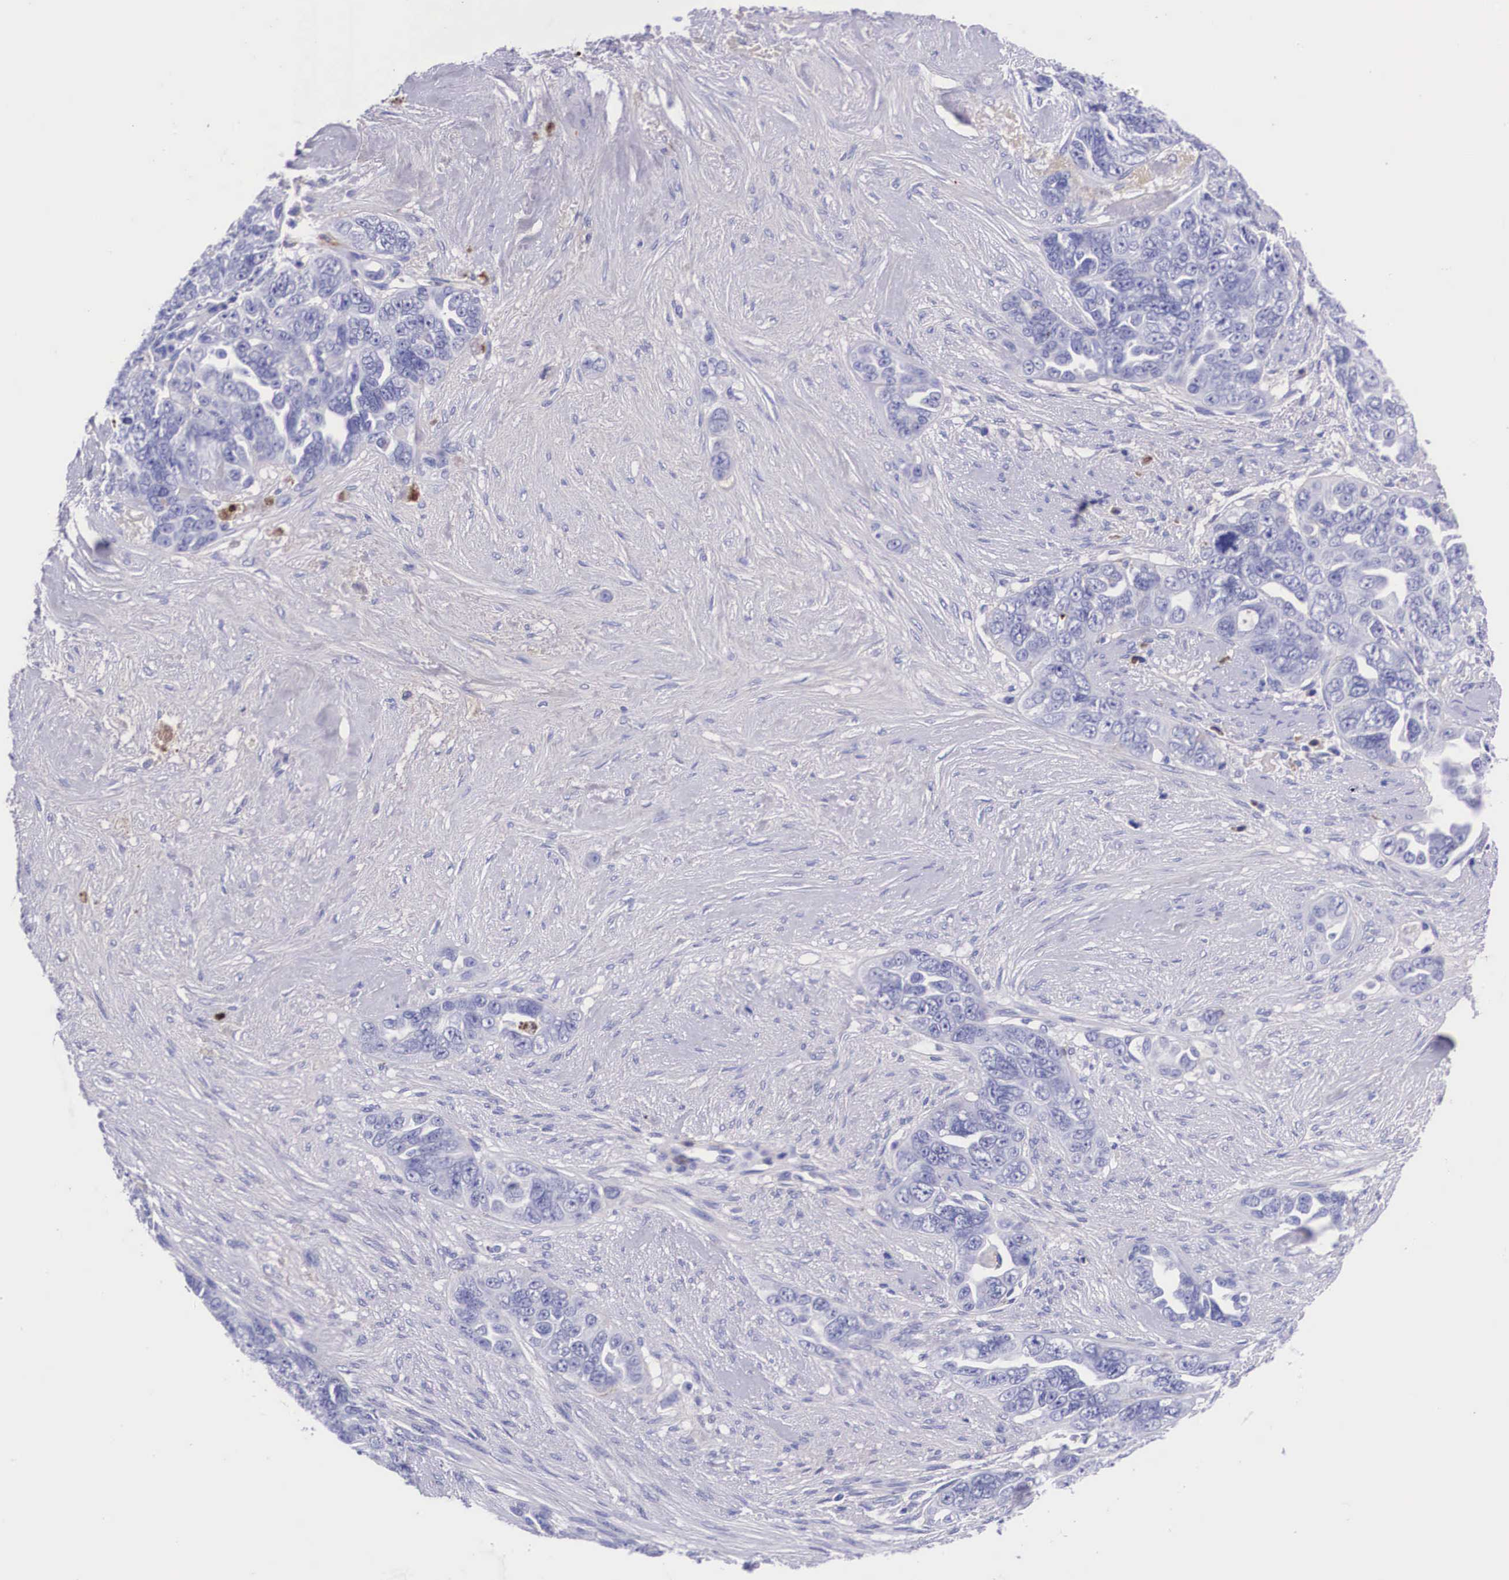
{"staining": {"intensity": "negative", "quantity": "none", "location": "none"}, "tissue": "ovarian cancer", "cell_type": "Tumor cells", "image_type": "cancer", "snomed": [{"axis": "morphology", "description": "Cystadenocarcinoma, serous, NOS"}, {"axis": "topography", "description": "Ovary"}], "caption": "Immunohistochemistry (IHC) of ovarian cancer demonstrates no expression in tumor cells.", "gene": "PLG", "patient": {"sex": "female", "age": 63}}